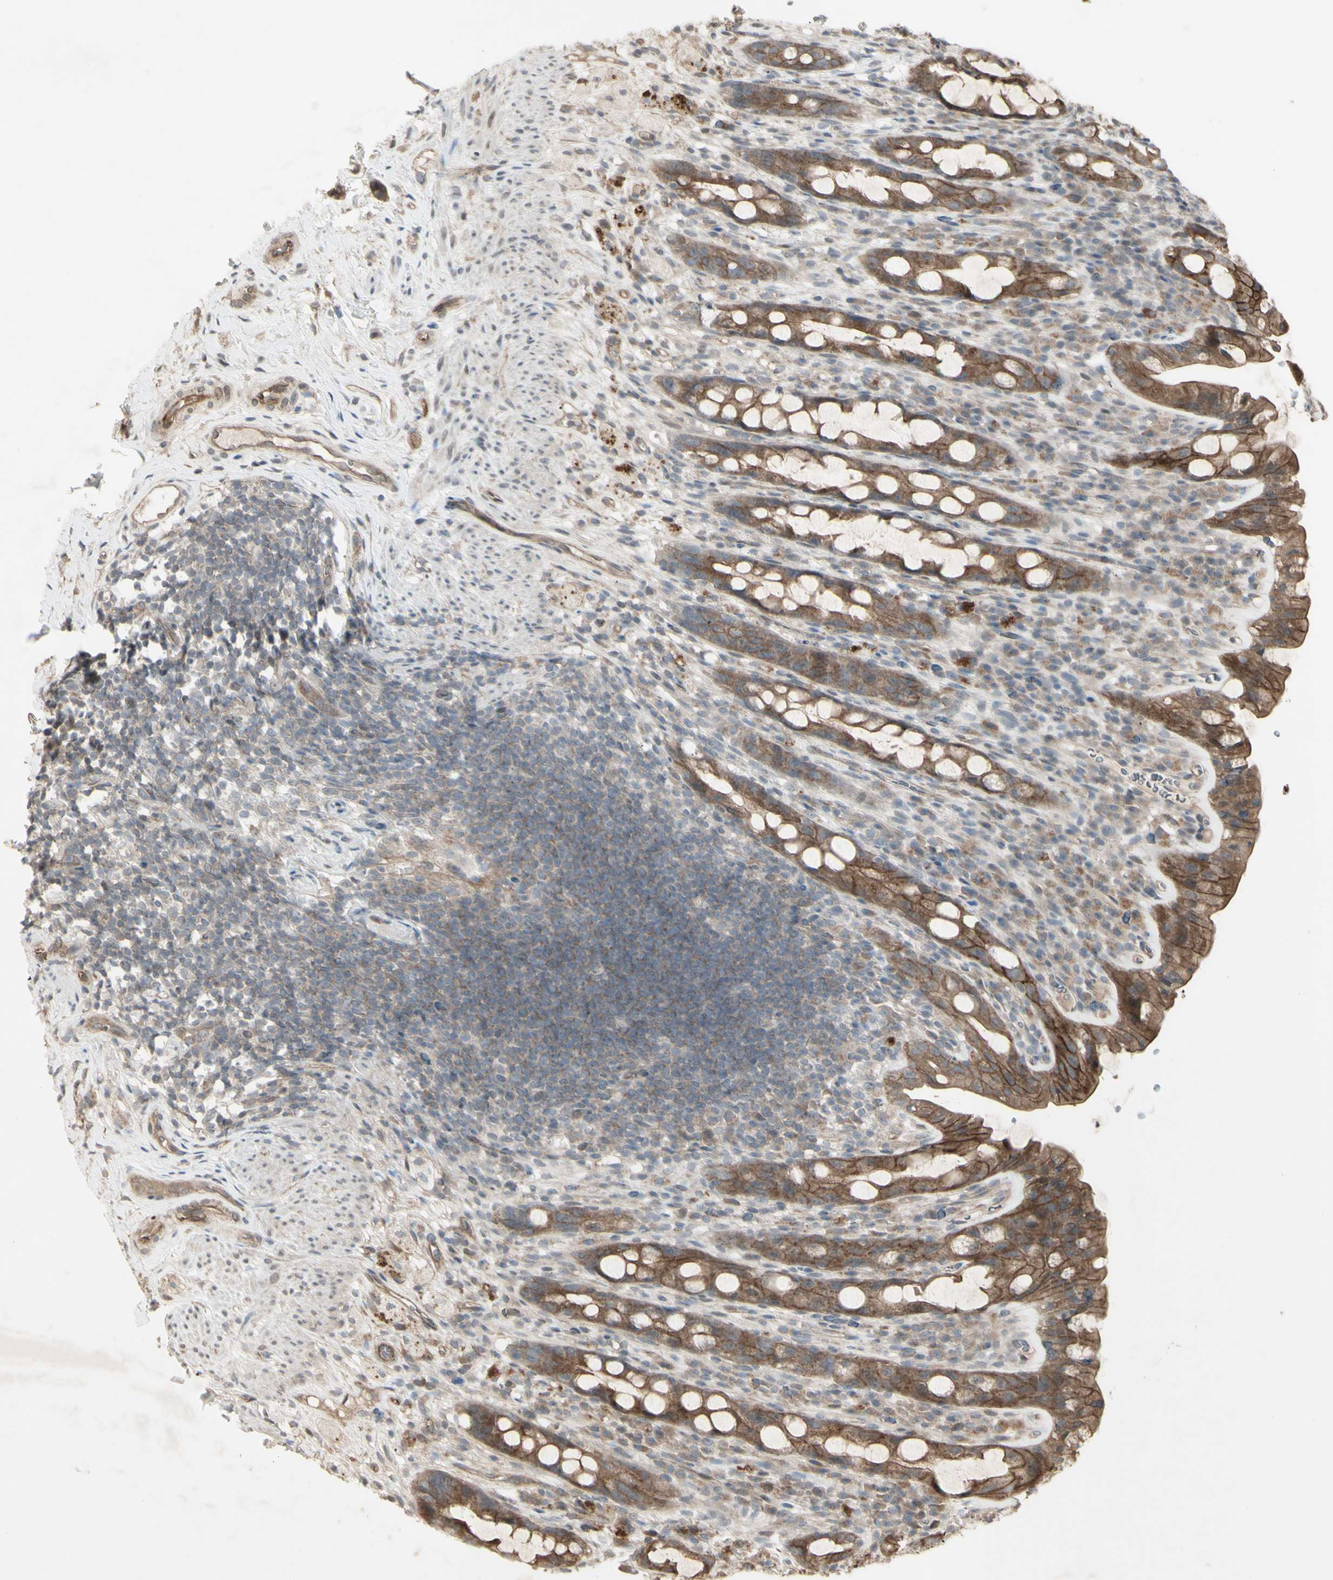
{"staining": {"intensity": "moderate", "quantity": ">75%", "location": "cytoplasmic/membranous"}, "tissue": "rectum", "cell_type": "Glandular cells", "image_type": "normal", "snomed": [{"axis": "morphology", "description": "Normal tissue, NOS"}, {"axis": "topography", "description": "Rectum"}], "caption": "Glandular cells display medium levels of moderate cytoplasmic/membranous positivity in about >75% of cells in normal rectum. Ihc stains the protein in brown and the nuclei are stained blue.", "gene": "JAG1", "patient": {"sex": "male", "age": 44}}